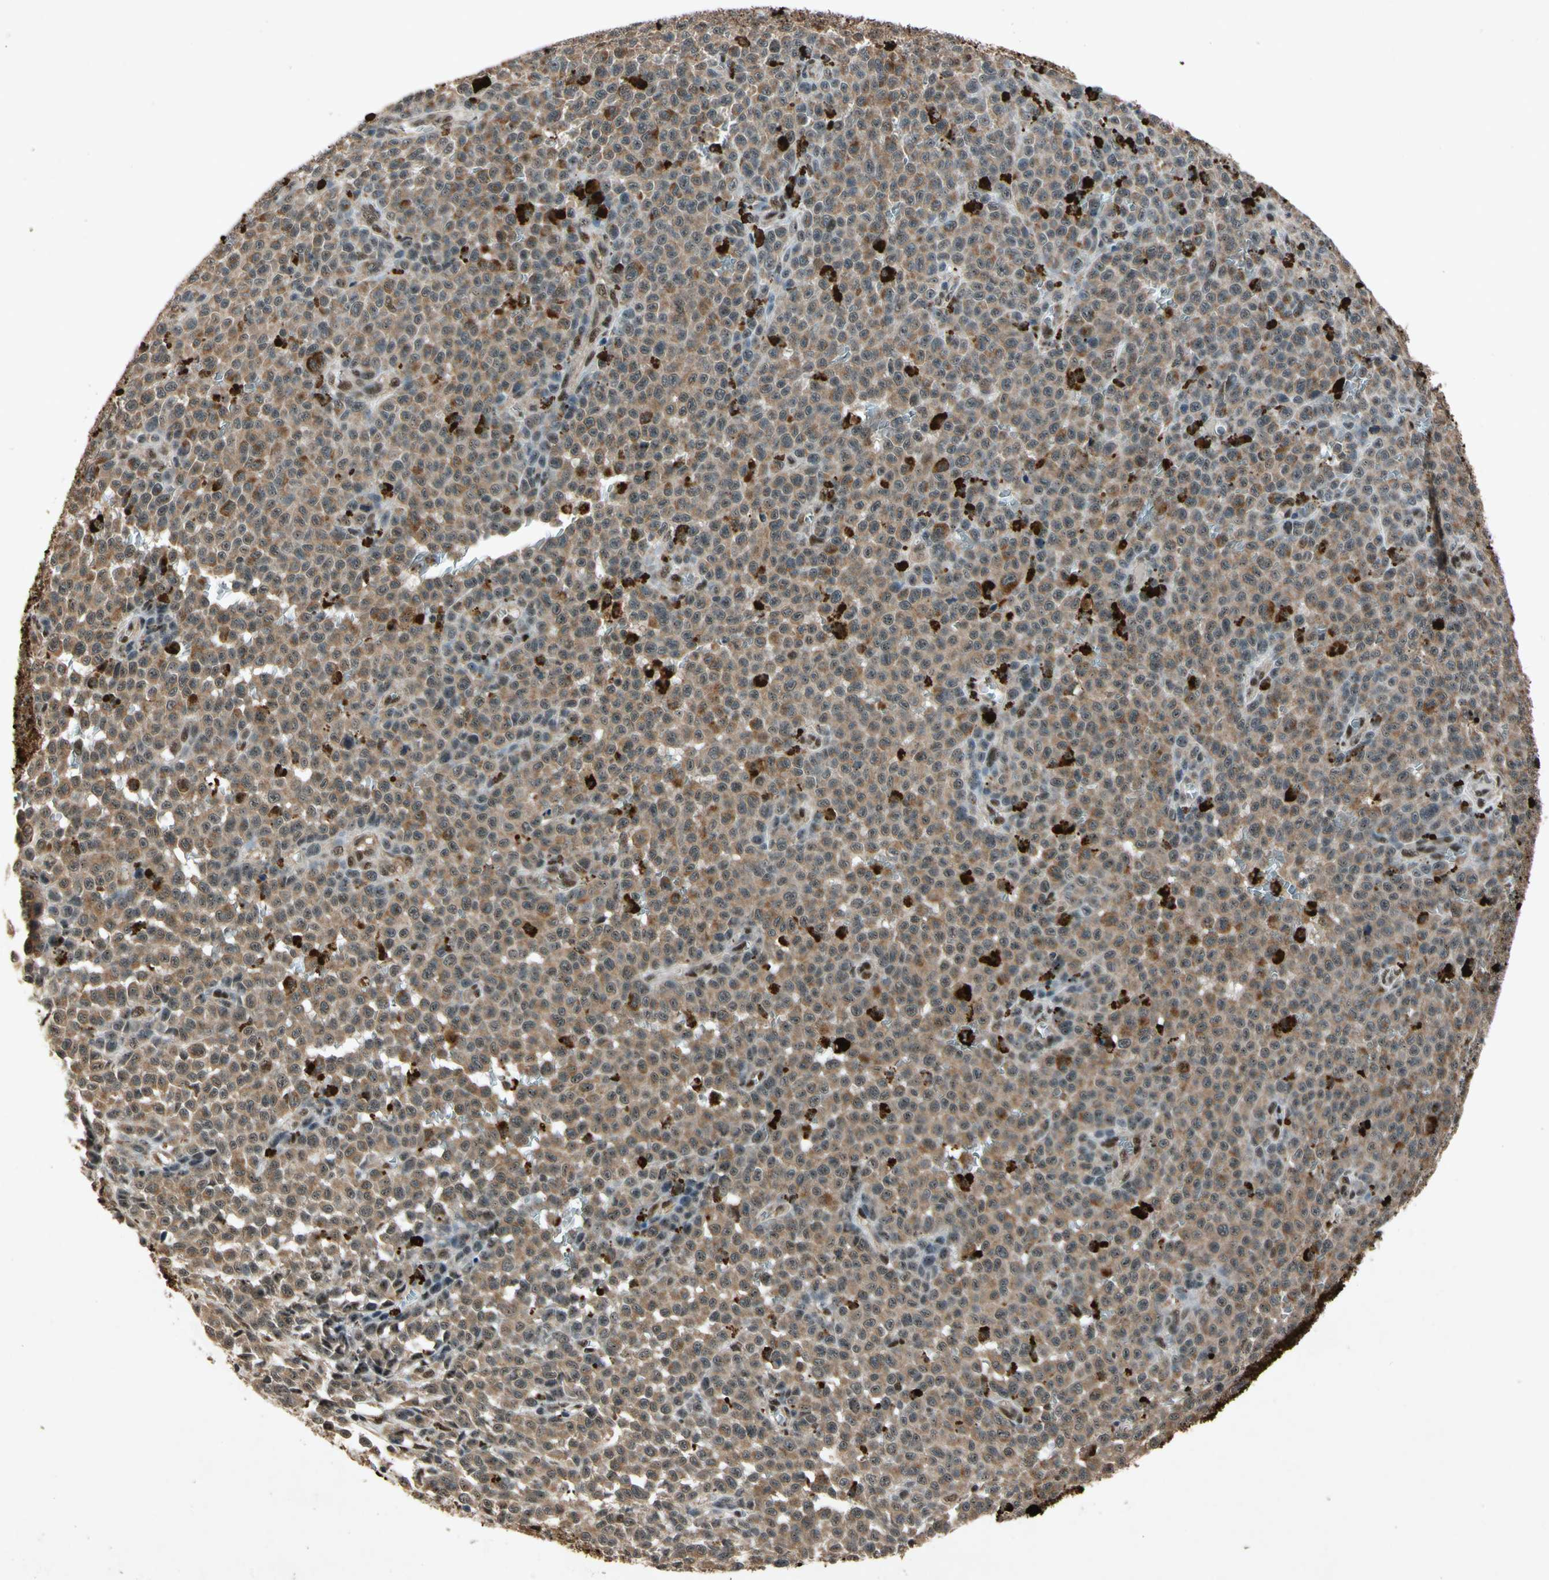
{"staining": {"intensity": "weak", "quantity": ">75%", "location": "cytoplasmic/membranous,nuclear"}, "tissue": "melanoma", "cell_type": "Tumor cells", "image_type": "cancer", "snomed": [{"axis": "morphology", "description": "Malignant melanoma, NOS"}, {"axis": "topography", "description": "Skin"}], "caption": "Human melanoma stained for a protein (brown) exhibits weak cytoplasmic/membranous and nuclear positive positivity in about >75% of tumor cells.", "gene": "PML", "patient": {"sex": "female", "age": 82}}